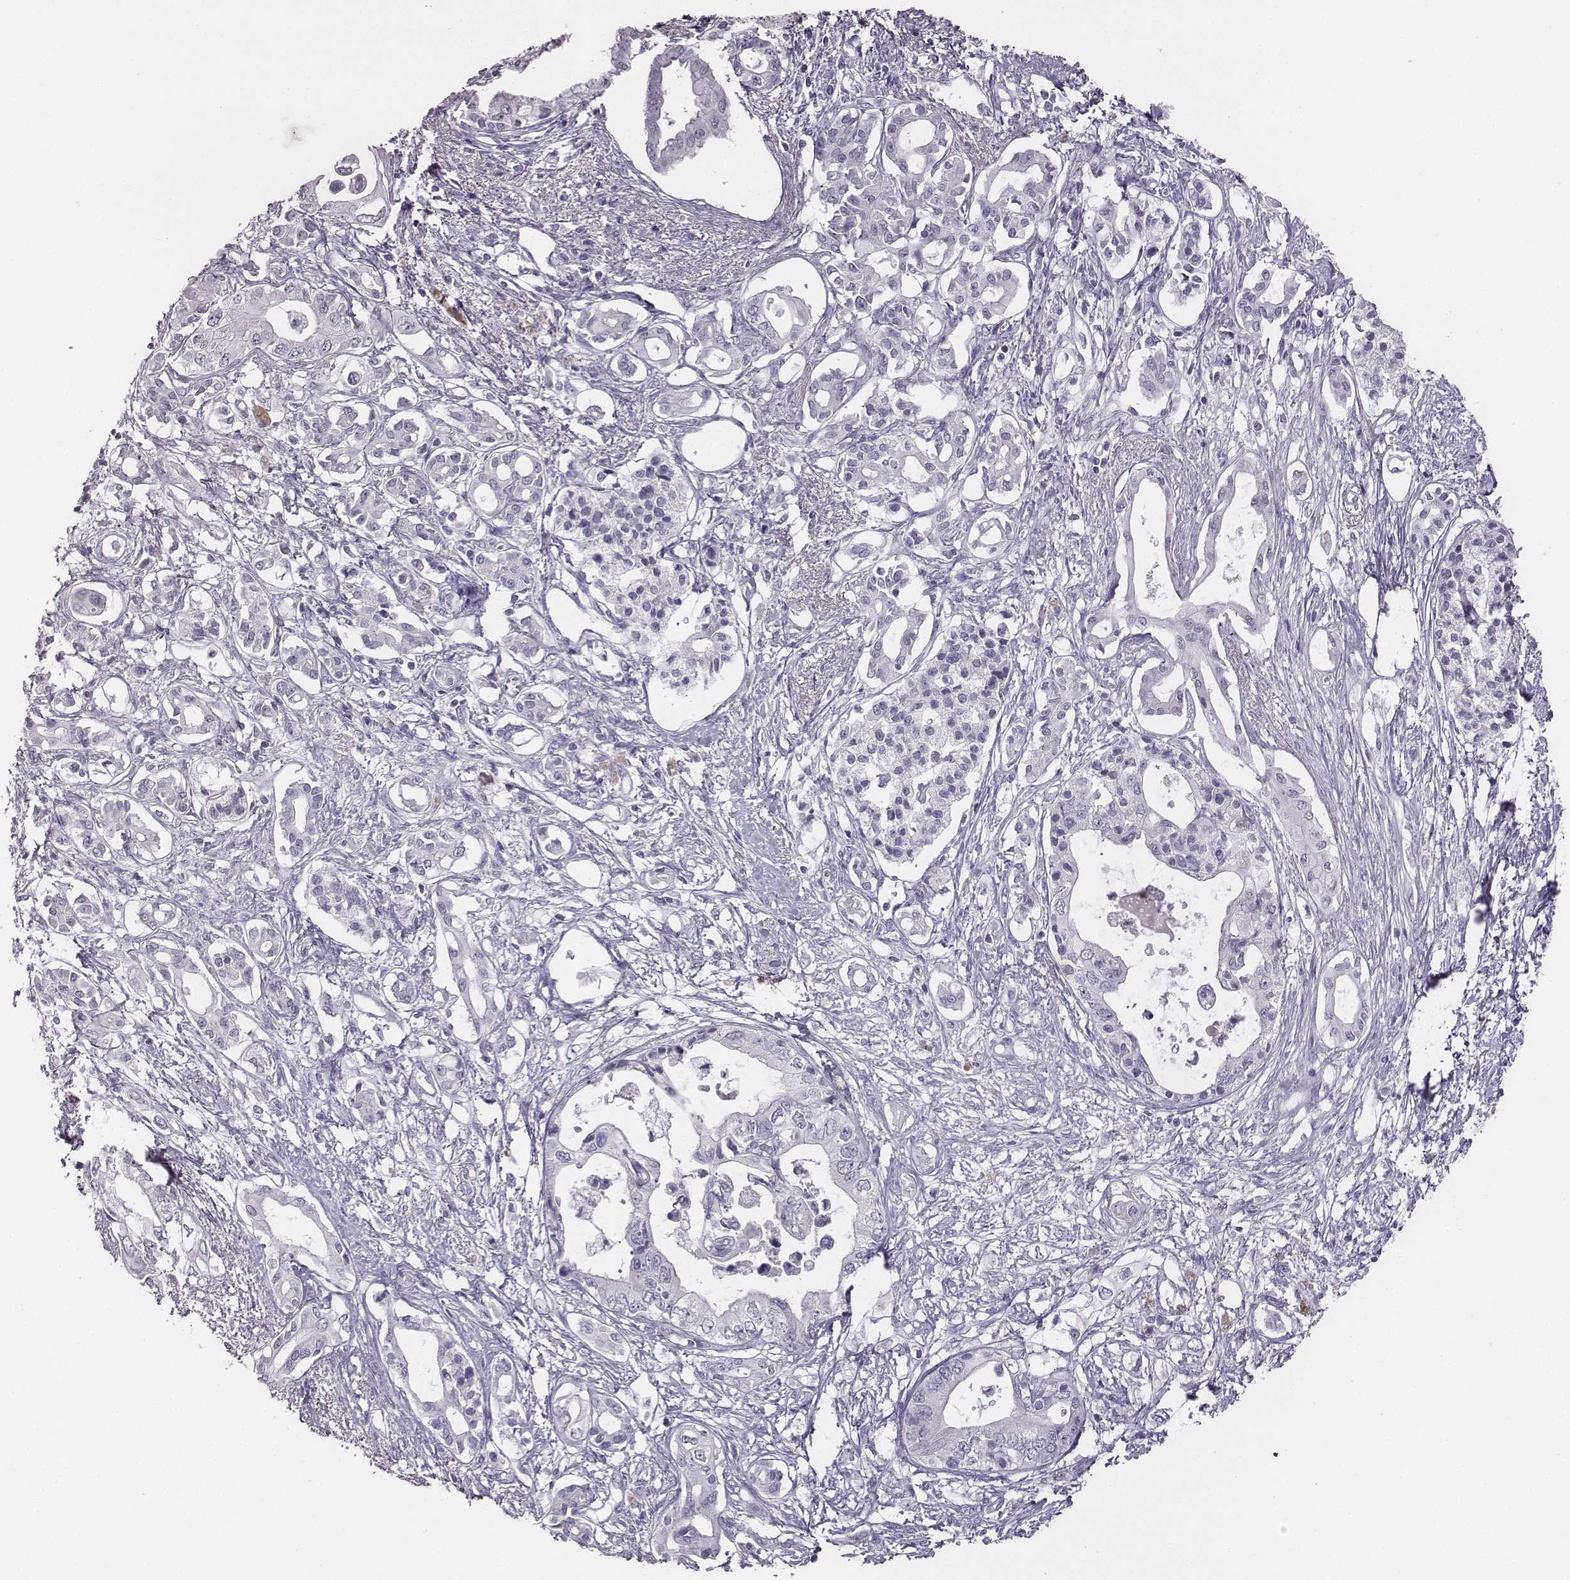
{"staining": {"intensity": "negative", "quantity": "none", "location": "none"}, "tissue": "pancreatic cancer", "cell_type": "Tumor cells", "image_type": "cancer", "snomed": [{"axis": "morphology", "description": "Adenocarcinoma, NOS"}, {"axis": "topography", "description": "Pancreas"}], "caption": "High power microscopy image of an IHC histopathology image of pancreatic adenocarcinoma, revealing no significant expression in tumor cells.", "gene": "ADAM7", "patient": {"sex": "female", "age": 63}}